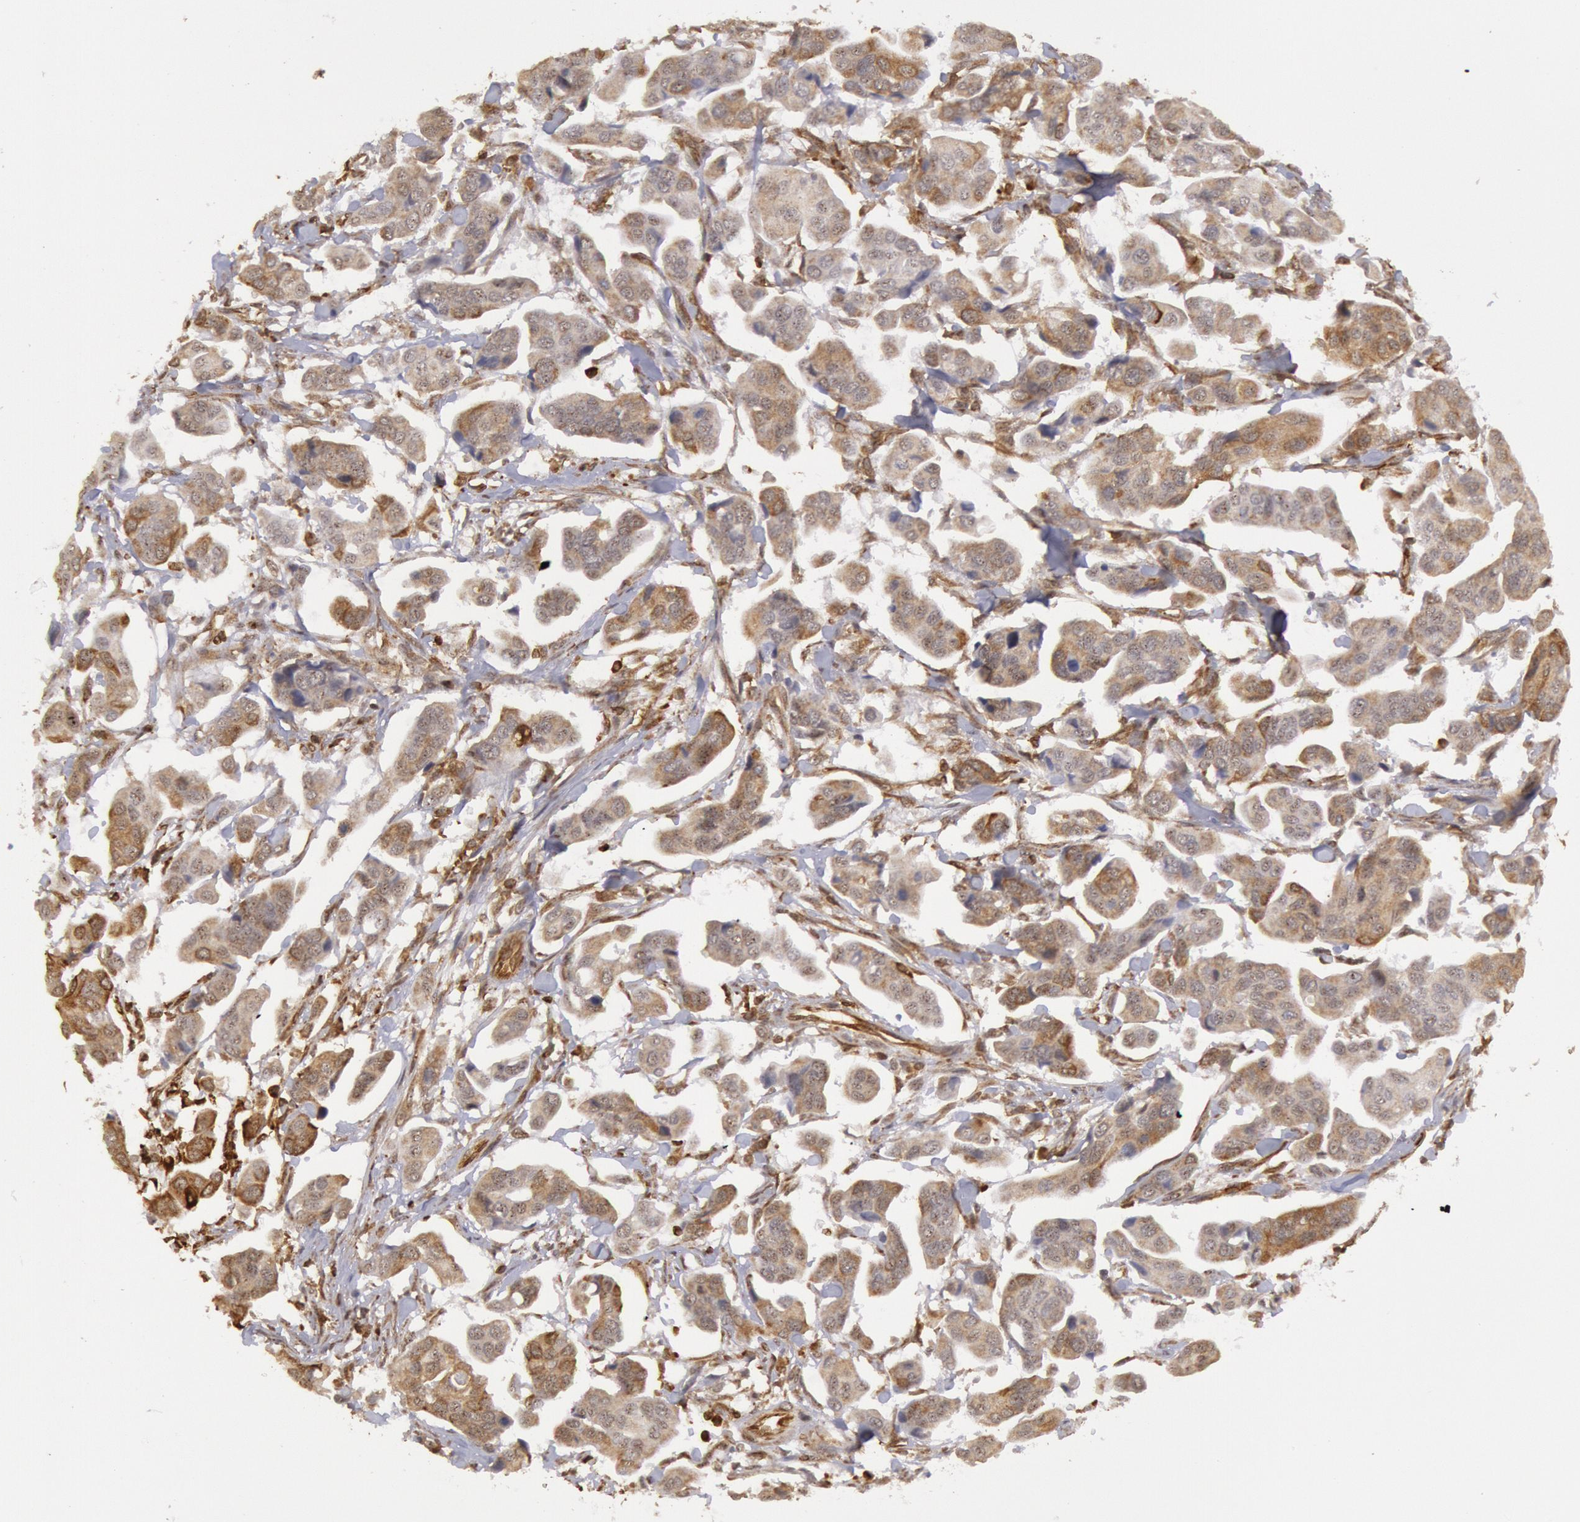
{"staining": {"intensity": "weak", "quantity": ">75%", "location": "cytoplasmic/membranous"}, "tissue": "urothelial cancer", "cell_type": "Tumor cells", "image_type": "cancer", "snomed": [{"axis": "morphology", "description": "Adenocarcinoma, NOS"}, {"axis": "topography", "description": "Urinary bladder"}], "caption": "Immunohistochemistry of human urothelial cancer shows low levels of weak cytoplasmic/membranous expression in approximately >75% of tumor cells.", "gene": "TAP2", "patient": {"sex": "male", "age": 61}}